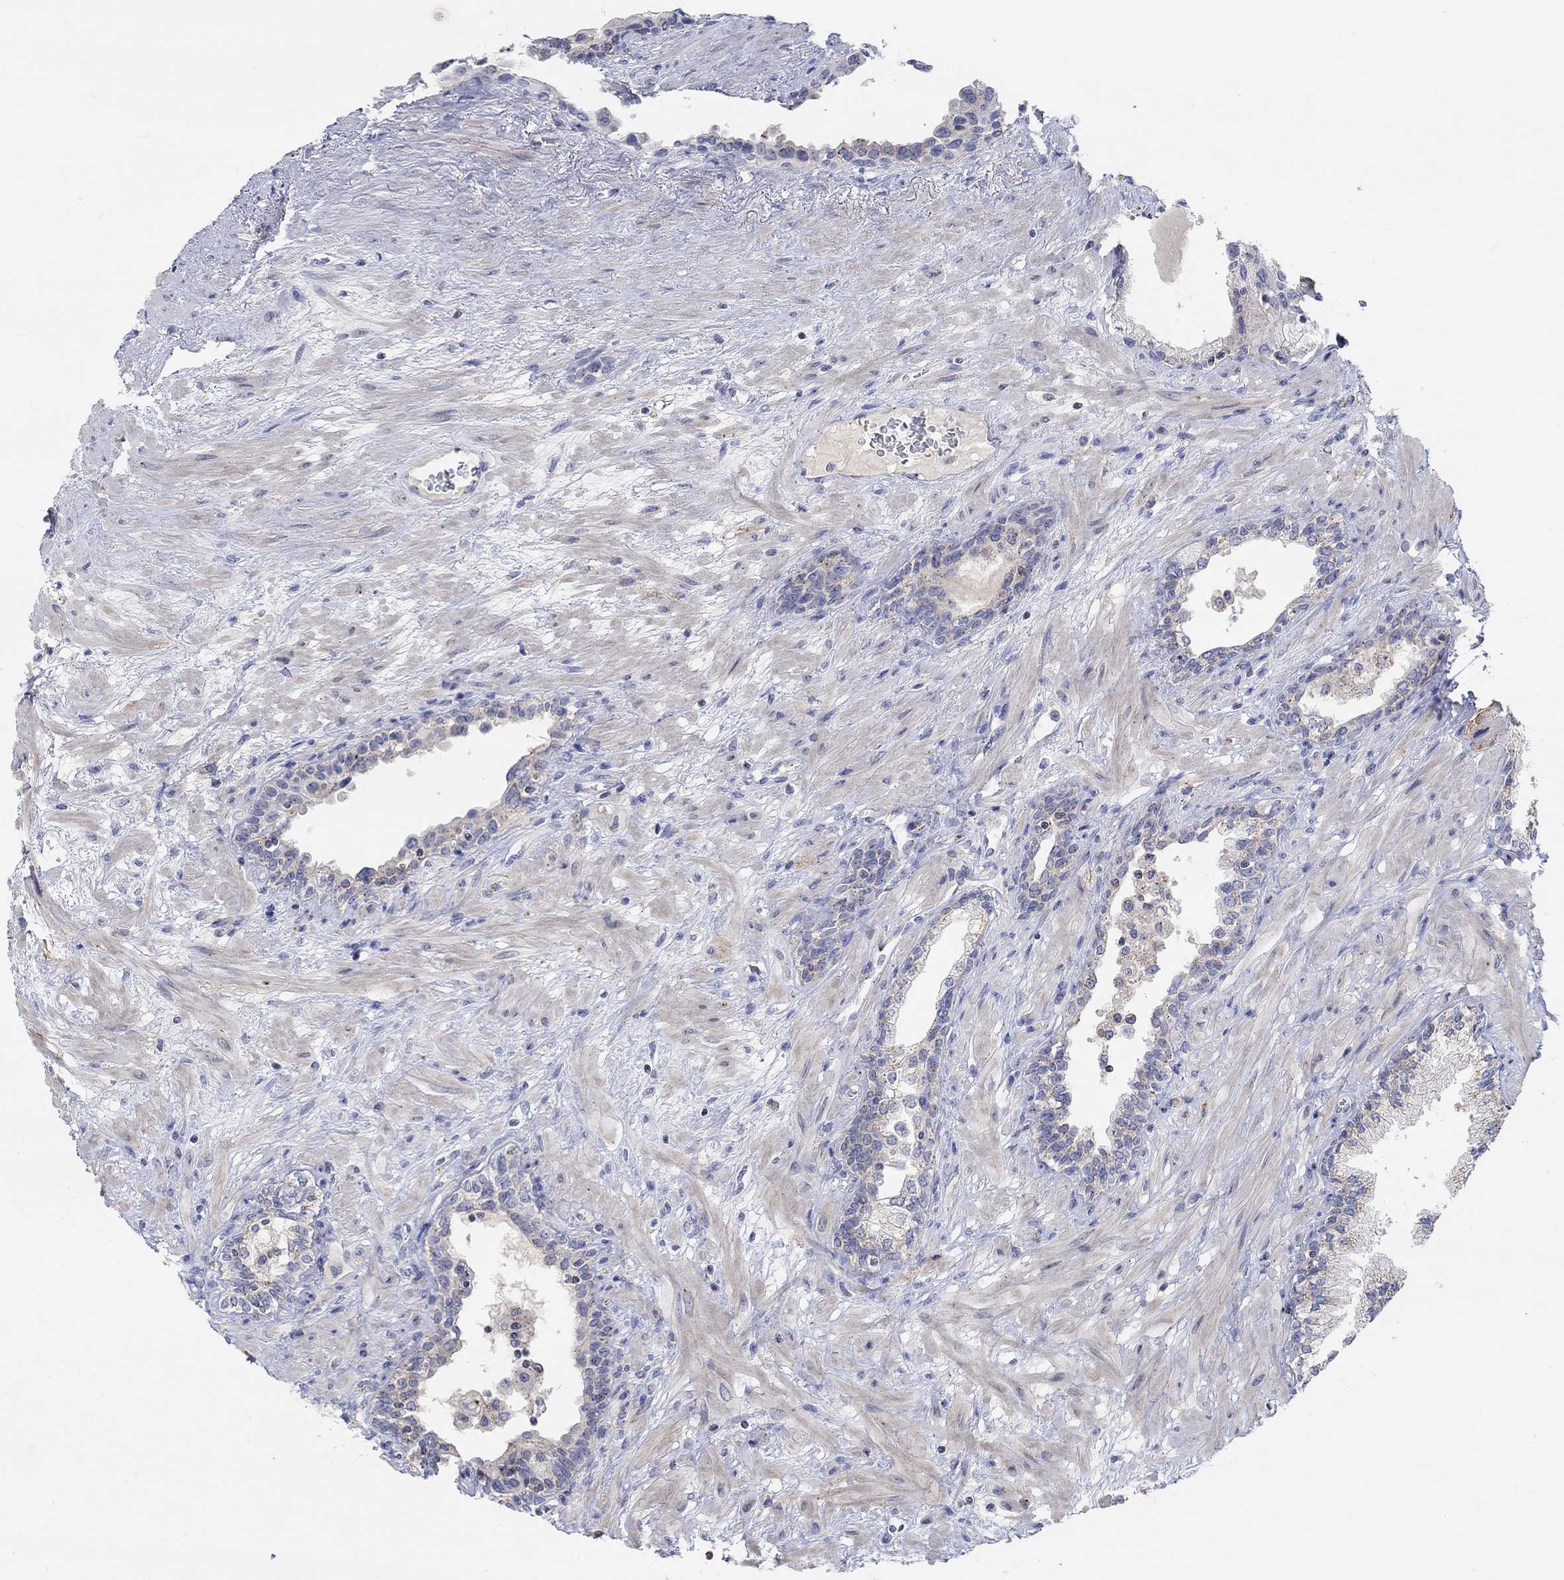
{"staining": {"intensity": "negative", "quantity": "none", "location": "none"}, "tissue": "prostate", "cell_type": "Glandular cells", "image_type": "normal", "snomed": [{"axis": "morphology", "description": "Normal tissue, NOS"}, {"axis": "topography", "description": "Prostate"}], "caption": "Immunohistochemistry of benign human prostate shows no positivity in glandular cells. (DAB (3,3'-diaminobenzidine) IHC with hematoxylin counter stain).", "gene": "NAV3", "patient": {"sex": "male", "age": 63}}